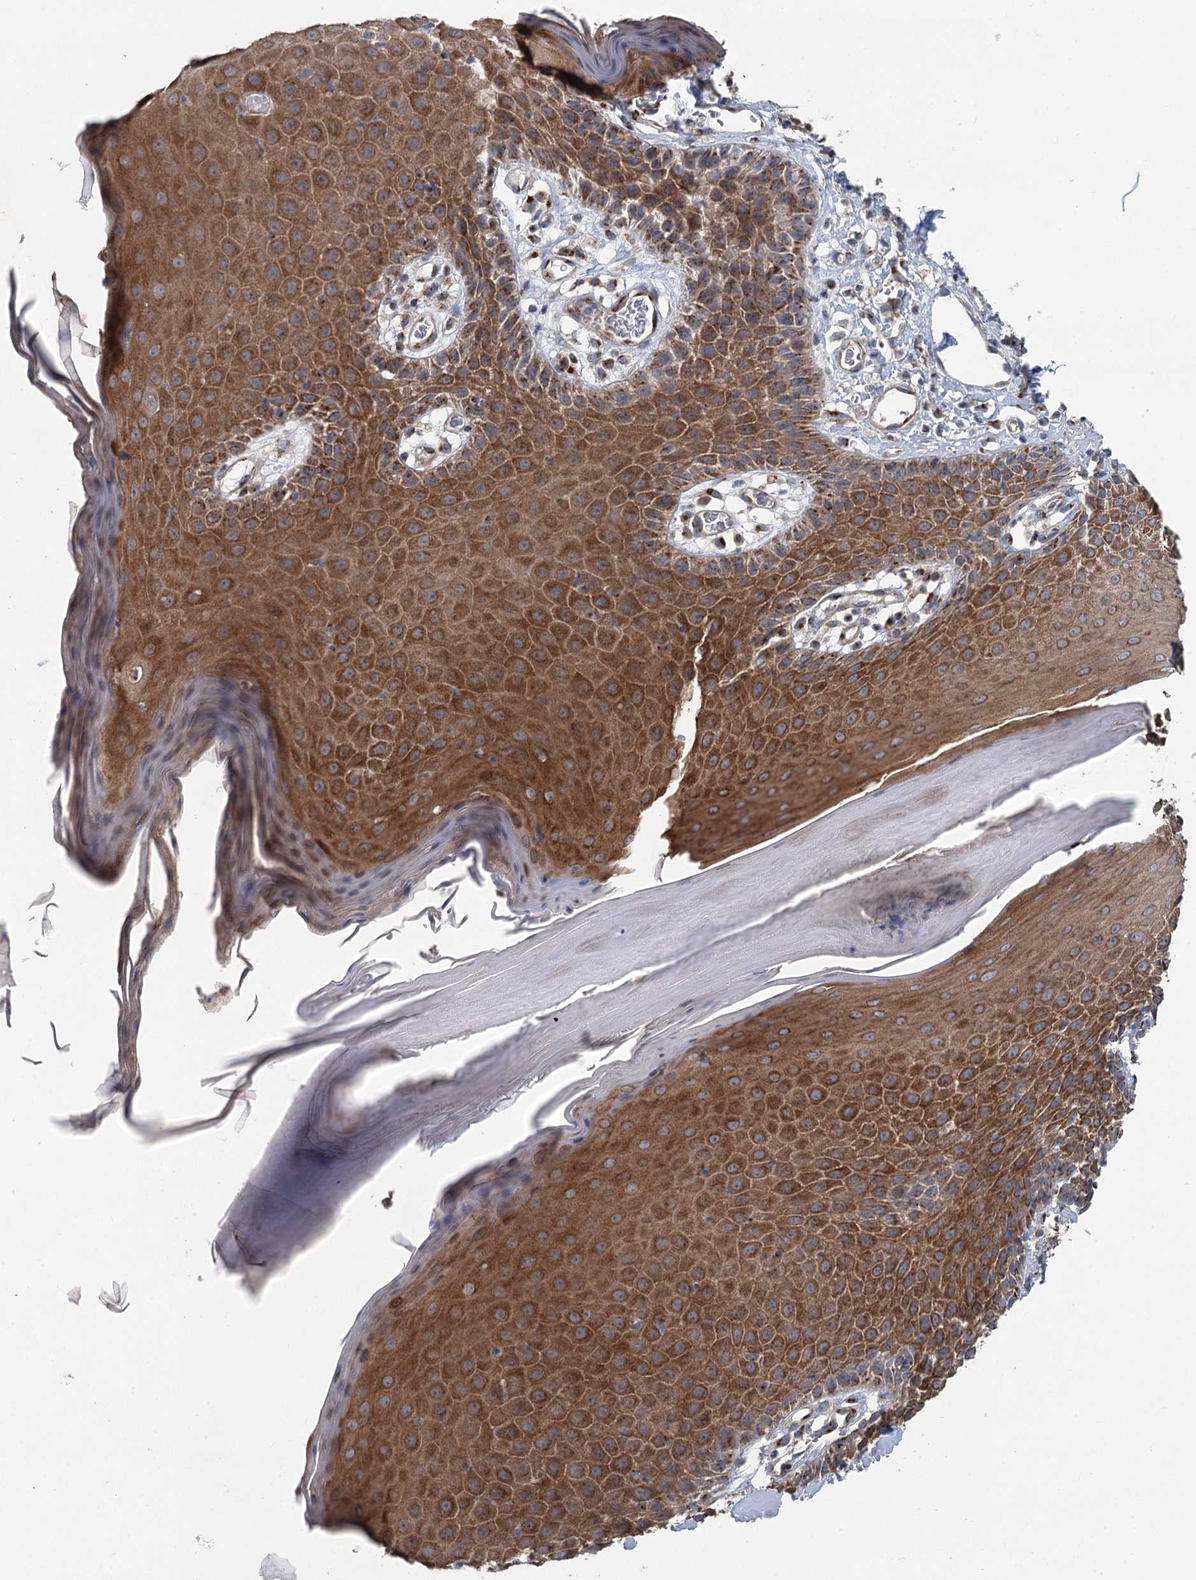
{"staining": {"intensity": "strong", "quantity": ">75%", "location": "cytoplasmic/membranous"}, "tissue": "skin", "cell_type": "Epidermal cells", "image_type": "normal", "snomed": [{"axis": "morphology", "description": "Normal tissue, NOS"}, {"axis": "topography", "description": "Vulva"}], "caption": "A histopathology image of skin stained for a protein exhibits strong cytoplasmic/membranous brown staining in epidermal cells. (brown staining indicates protein expression, while blue staining denotes nuclei).", "gene": "ITIH5", "patient": {"sex": "female", "age": 68}}